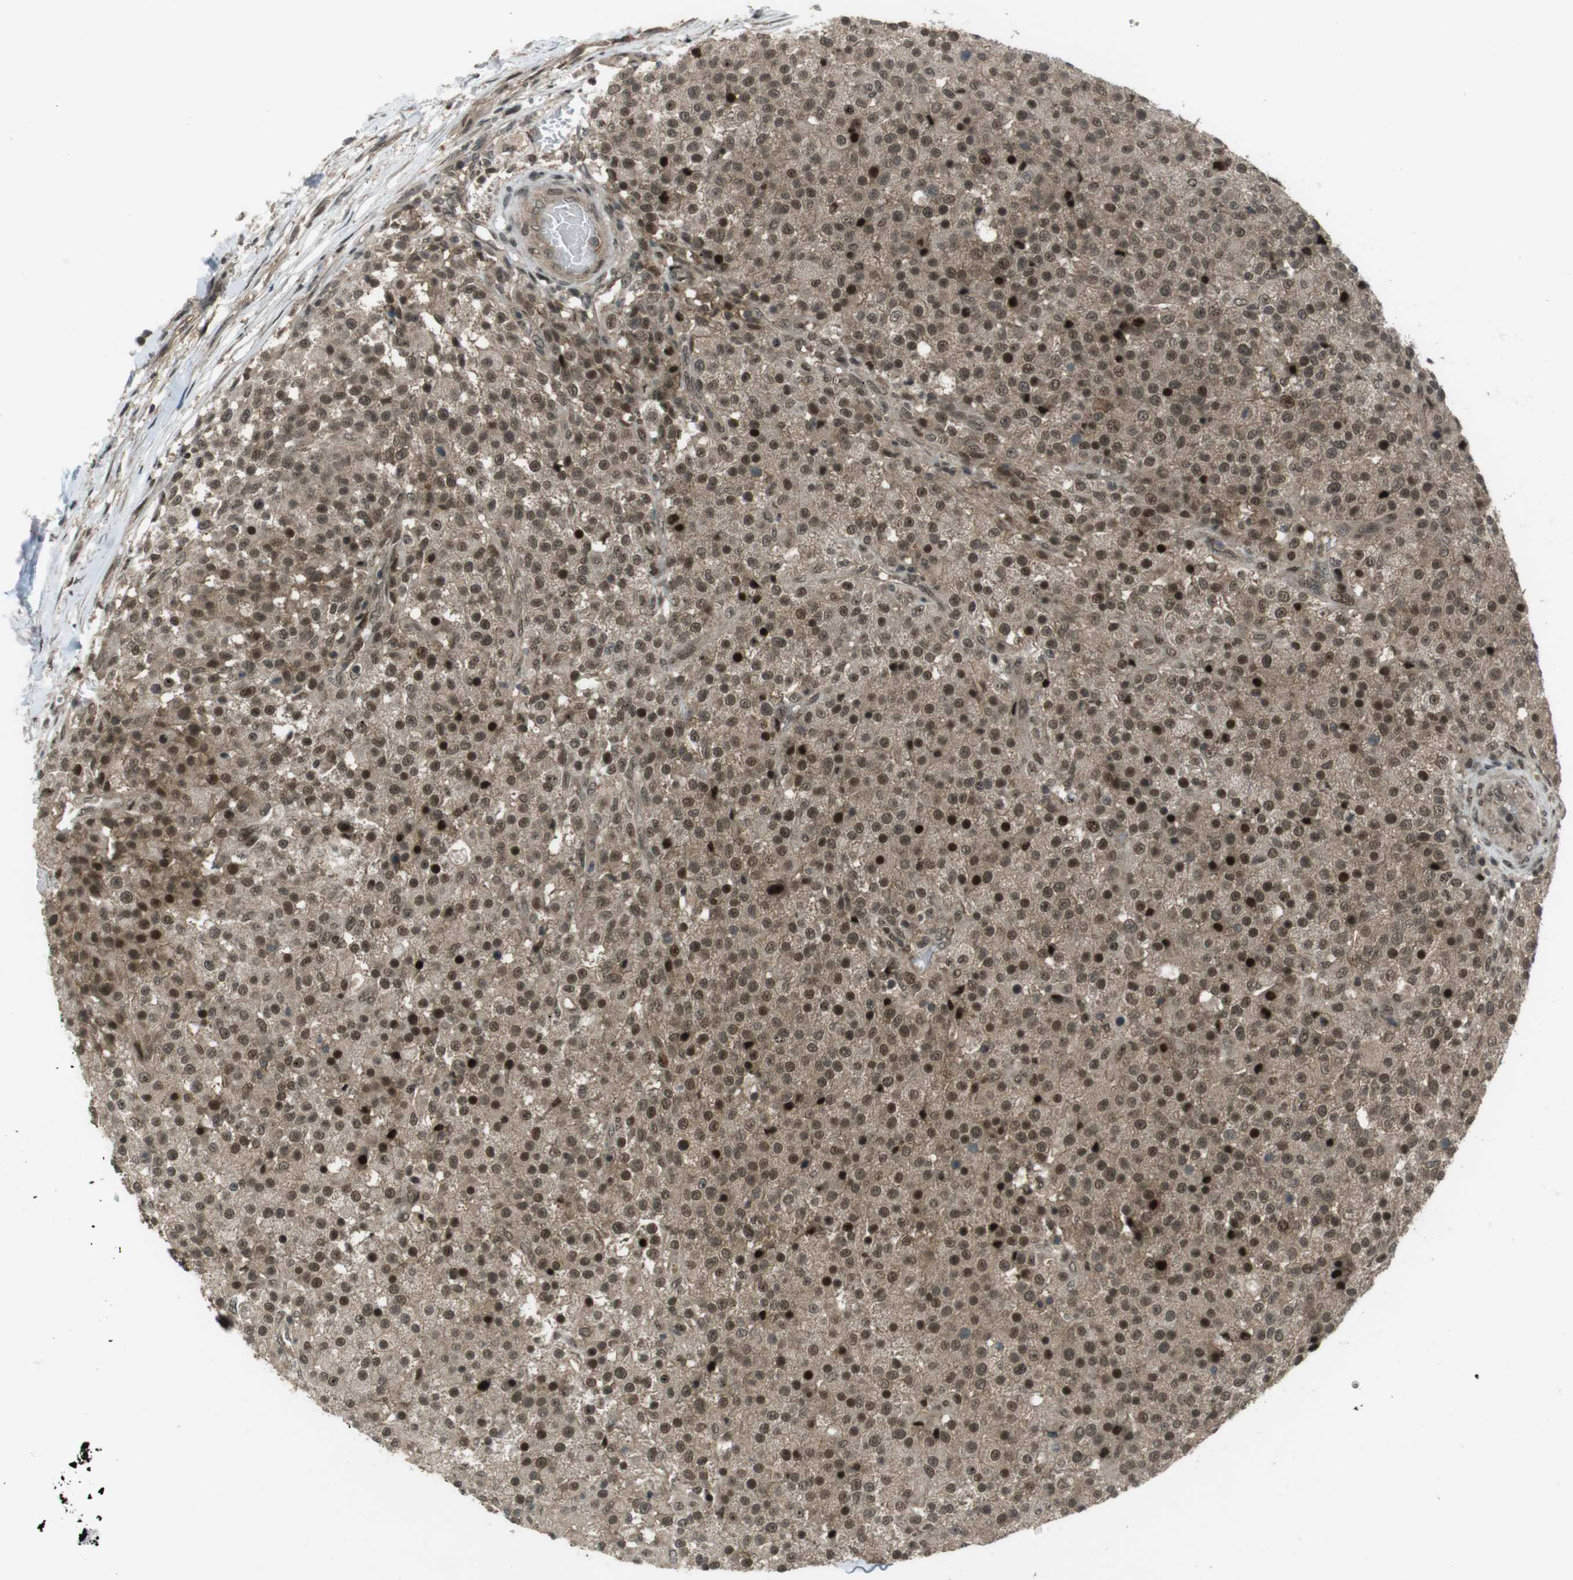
{"staining": {"intensity": "moderate", "quantity": ">75%", "location": "cytoplasmic/membranous,nuclear"}, "tissue": "testis cancer", "cell_type": "Tumor cells", "image_type": "cancer", "snomed": [{"axis": "morphology", "description": "Seminoma, NOS"}, {"axis": "topography", "description": "Testis"}], "caption": "Tumor cells display medium levels of moderate cytoplasmic/membranous and nuclear staining in about >75% of cells in human testis cancer.", "gene": "SLITRK5", "patient": {"sex": "male", "age": 59}}